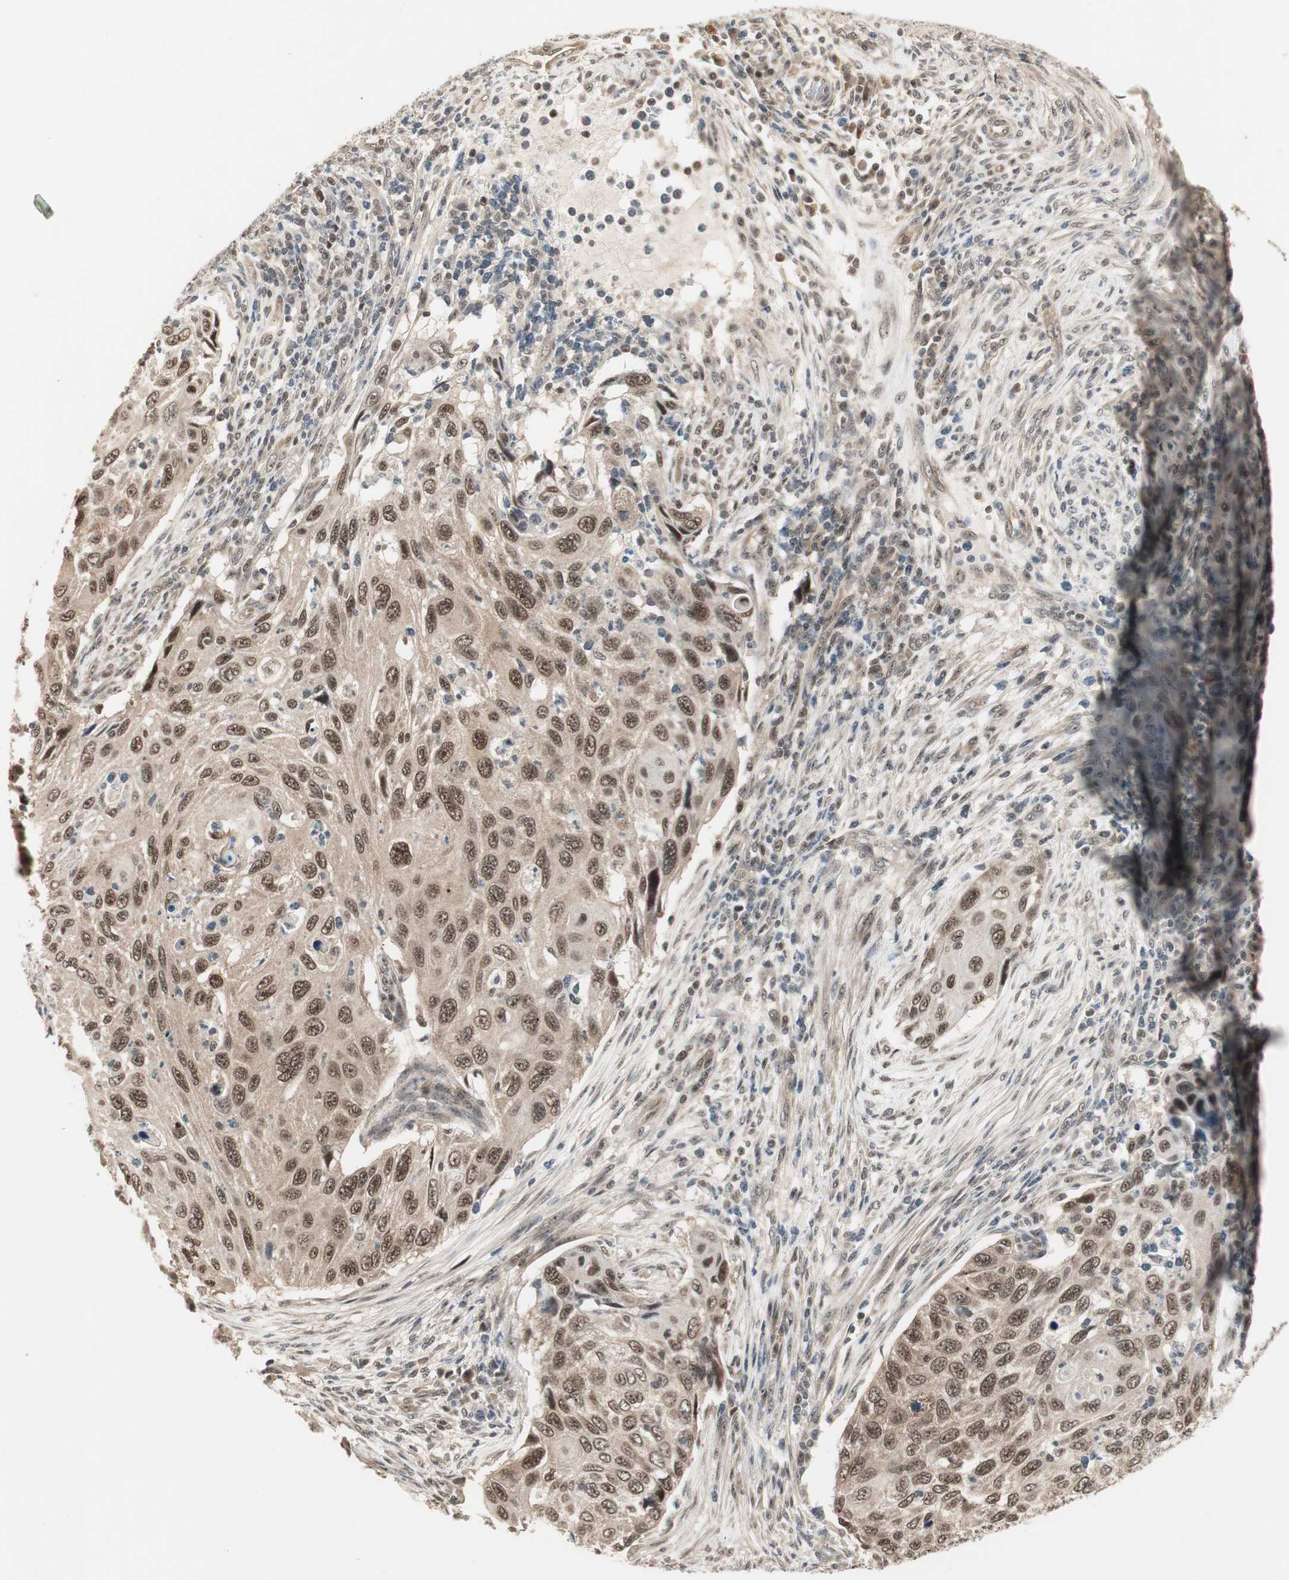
{"staining": {"intensity": "moderate", "quantity": ">75%", "location": "cytoplasmic/membranous,nuclear"}, "tissue": "cervical cancer", "cell_type": "Tumor cells", "image_type": "cancer", "snomed": [{"axis": "morphology", "description": "Squamous cell carcinoma, NOS"}, {"axis": "topography", "description": "Cervix"}], "caption": "The histopathology image reveals staining of cervical cancer, revealing moderate cytoplasmic/membranous and nuclear protein staining (brown color) within tumor cells.", "gene": "CSNK2B", "patient": {"sex": "female", "age": 70}}